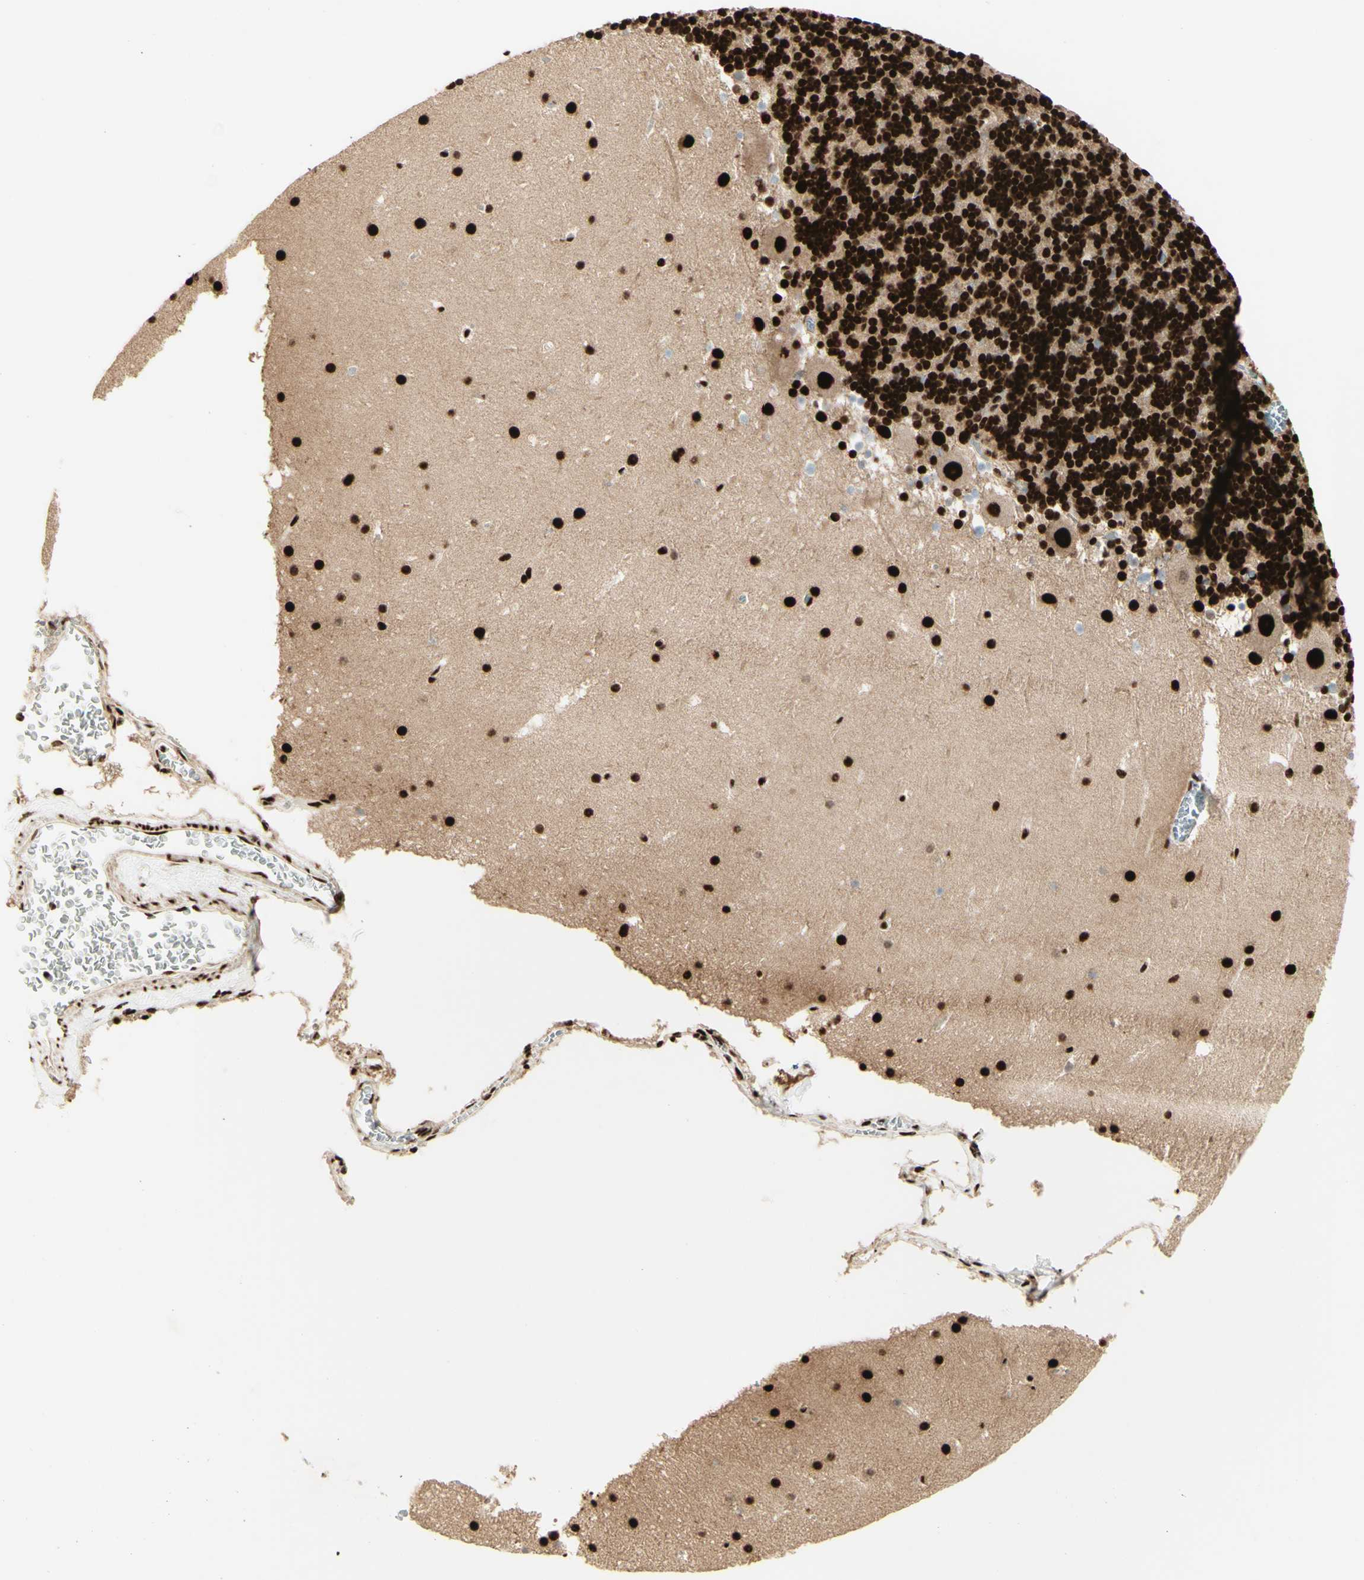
{"staining": {"intensity": "strong", "quantity": ">75%", "location": "nuclear"}, "tissue": "cerebellum", "cell_type": "Cells in granular layer", "image_type": "normal", "snomed": [{"axis": "morphology", "description": "Normal tissue, NOS"}, {"axis": "topography", "description": "Cerebellum"}], "caption": "The photomicrograph demonstrates a brown stain indicating the presence of a protein in the nuclear of cells in granular layer in cerebellum. (DAB IHC, brown staining for protein, blue staining for nuclei).", "gene": "DHX9", "patient": {"sex": "male", "age": 45}}